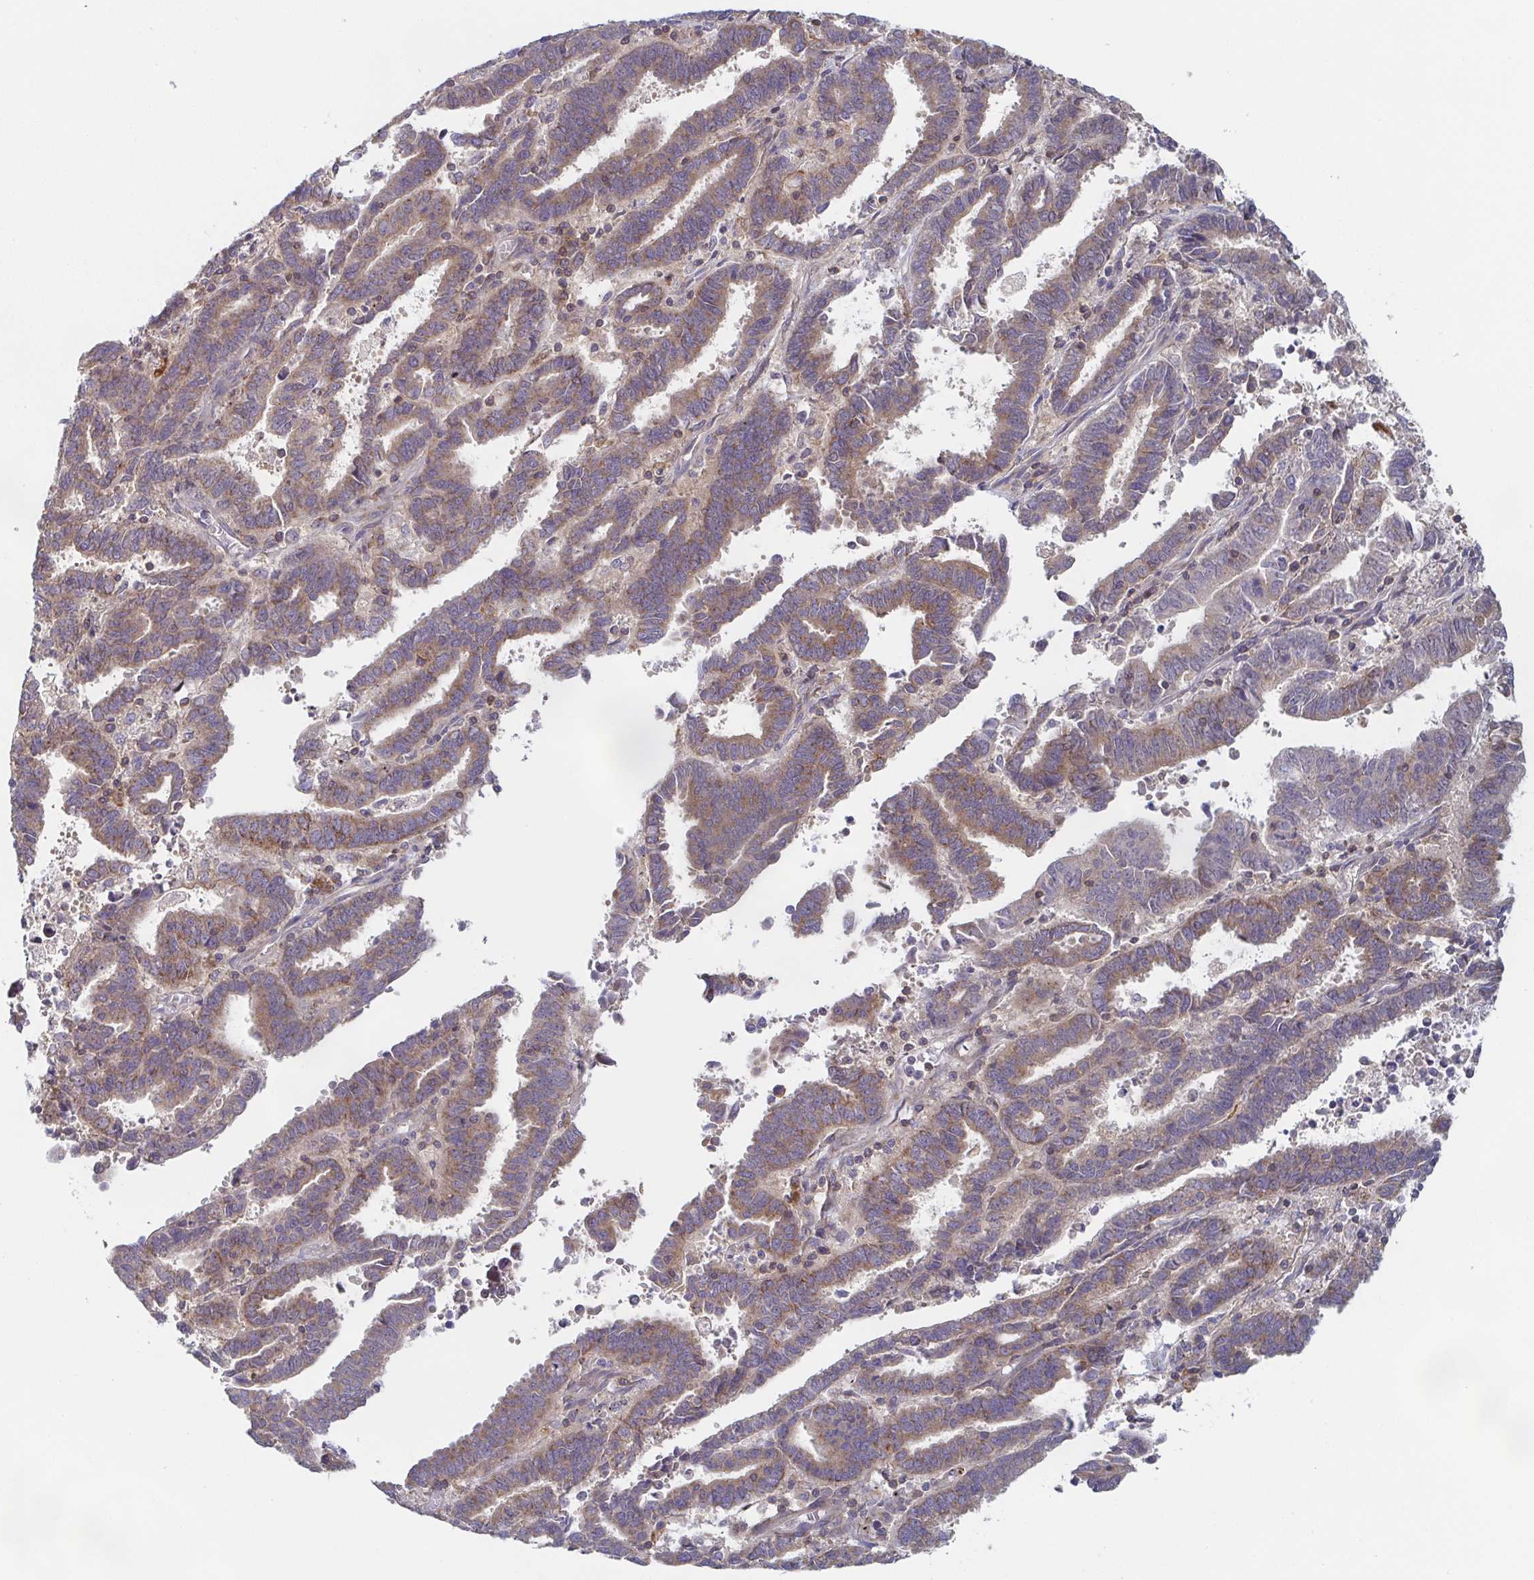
{"staining": {"intensity": "weak", "quantity": ">75%", "location": "cytoplasmic/membranous"}, "tissue": "endometrial cancer", "cell_type": "Tumor cells", "image_type": "cancer", "snomed": [{"axis": "morphology", "description": "Adenocarcinoma, NOS"}, {"axis": "topography", "description": "Uterus"}], "caption": "Immunohistochemical staining of endometrial cancer (adenocarcinoma) displays low levels of weak cytoplasmic/membranous protein expression in about >75% of tumor cells.", "gene": "TUFT1", "patient": {"sex": "female", "age": 83}}